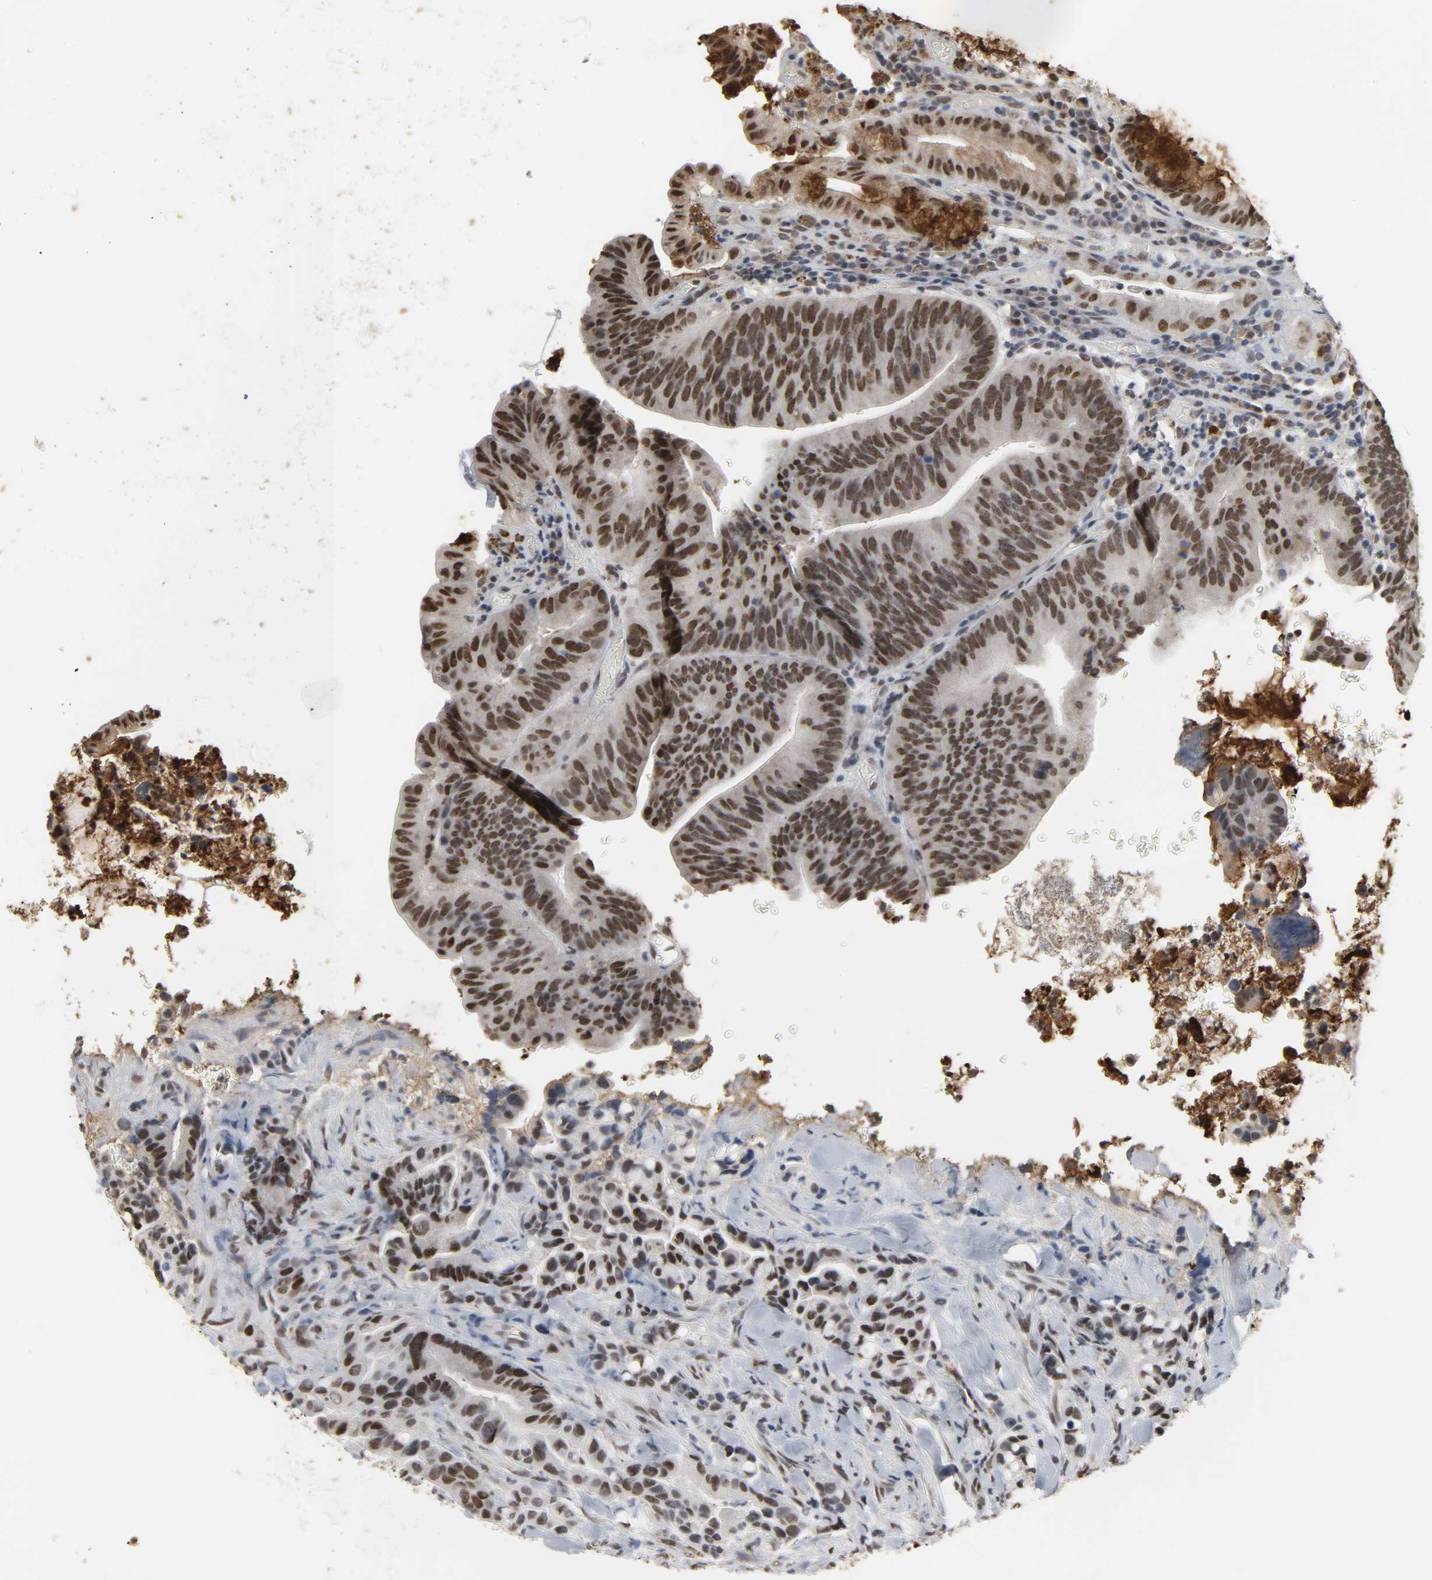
{"staining": {"intensity": "moderate", "quantity": ">75%", "location": "nuclear"}, "tissue": "colorectal cancer", "cell_type": "Tumor cells", "image_type": "cancer", "snomed": [{"axis": "morphology", "description": "Normal tissue, NOS"}, {"axis": "morphology", "description": "Adenocarcinoma, NOS"}, {"axis": "topography", "description": "Colon"}], "caption": "A high-resolution micrograph shows IHC staining of colorectal cancer (adenocarcinoma), which exhibits moderate nuclear positivity in approximately >75% of tumor cells. (DAB (3,3'-diaminobenzidine) IHC, brown staining for protein, blue staining for nuclei).", "gene": "DAZAP1", "patient": {"sex": "male", "age": 82}}